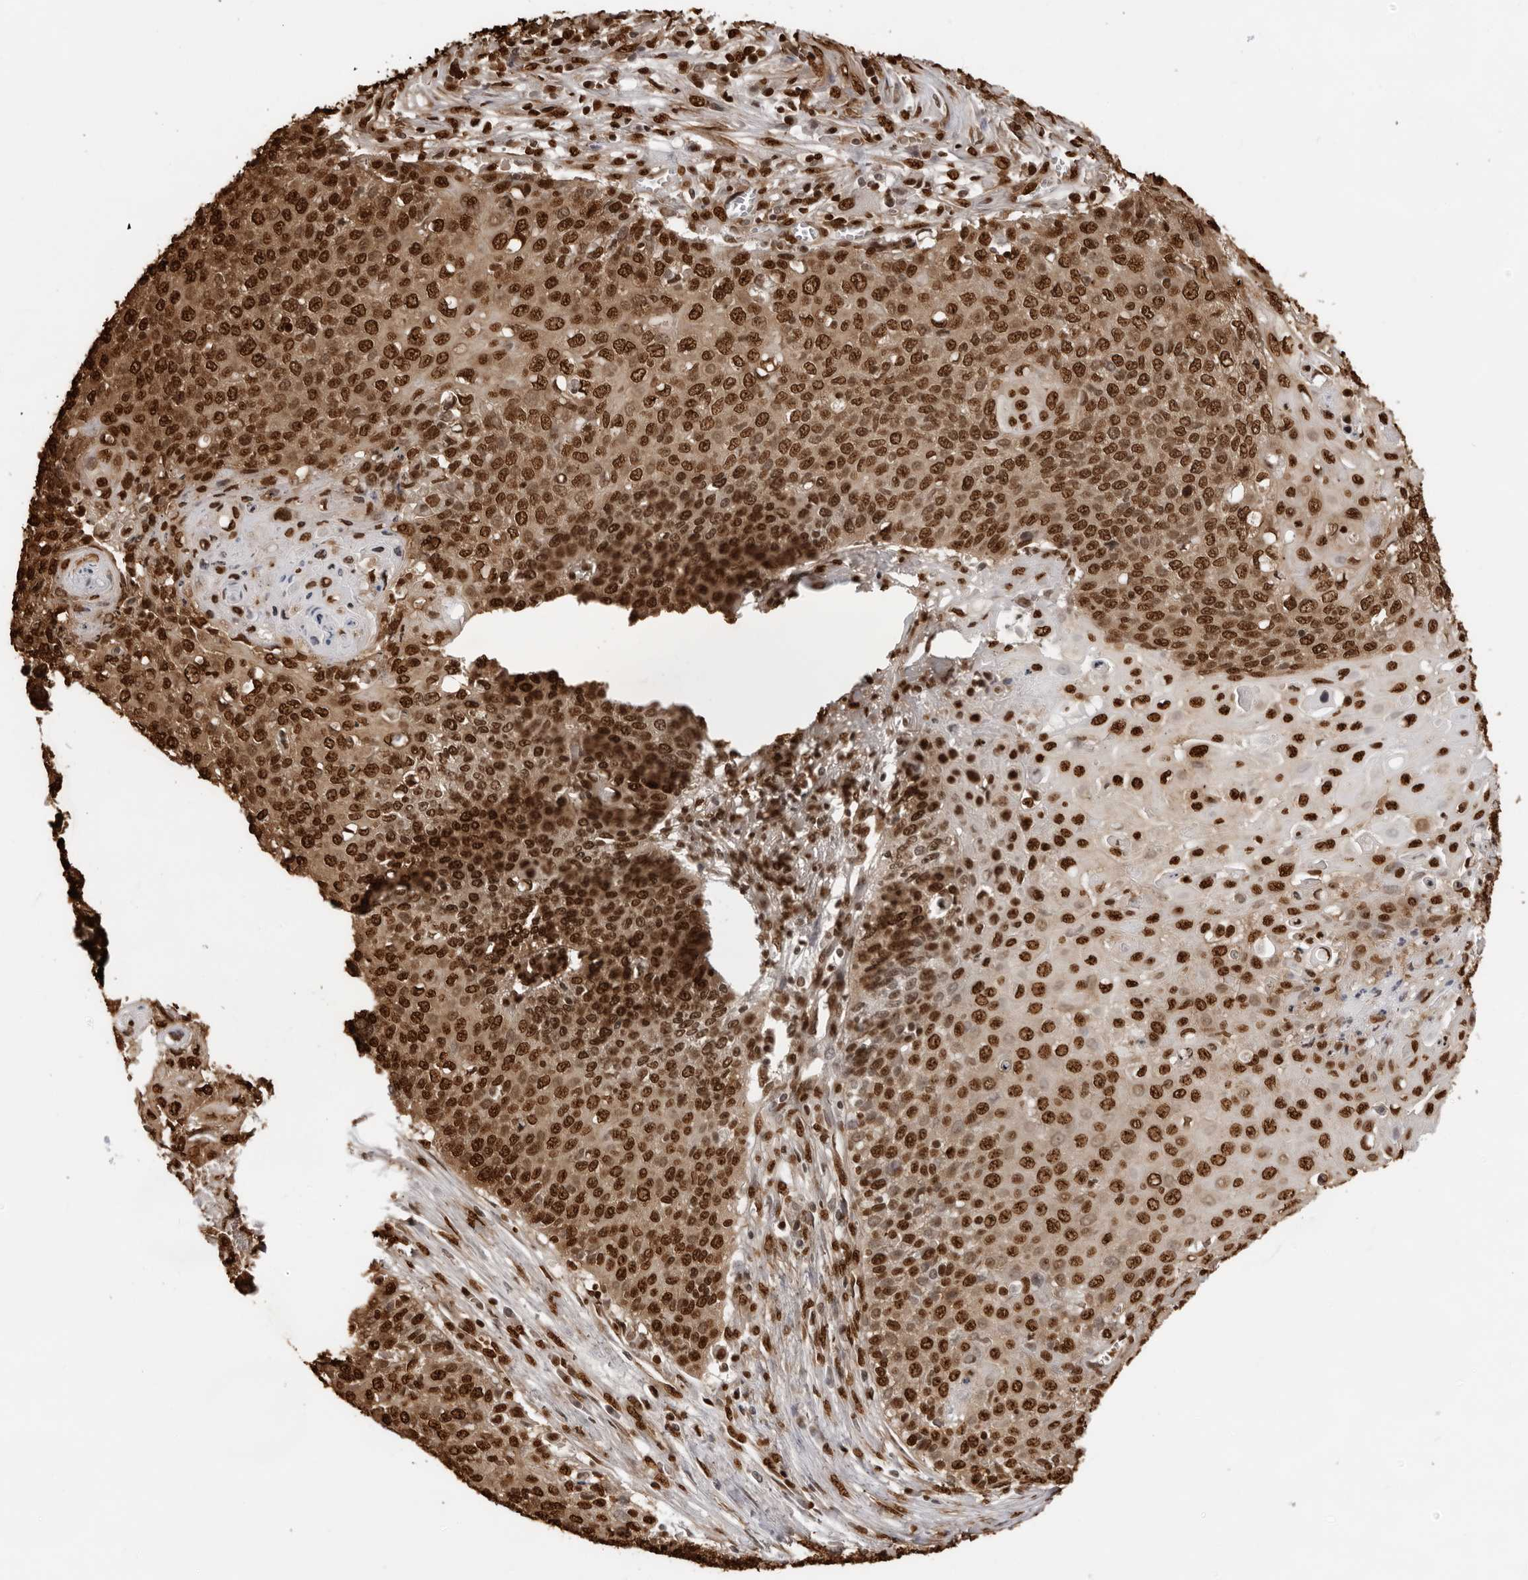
{"staining": {"intensity": "strong", "quantity": ">75%", "location": "nuclear"}, "tissue": "cervical cancer", "cell_type": "Tumor cells", "image_type": "cancer", "snomed": [{"axis": "morphology", "description": "Squamous cell carcinoma, NOS"}, {"axis": "topography", "description": "Cervix"}], "caption": "Cervical squamous cell carcinoma stained for a protein (brown) displays strong nuclear positive staining in approximately >75% of tumor cells.", "gene": "ZFP91", "patient": {"sex": "female", "age": 39}}